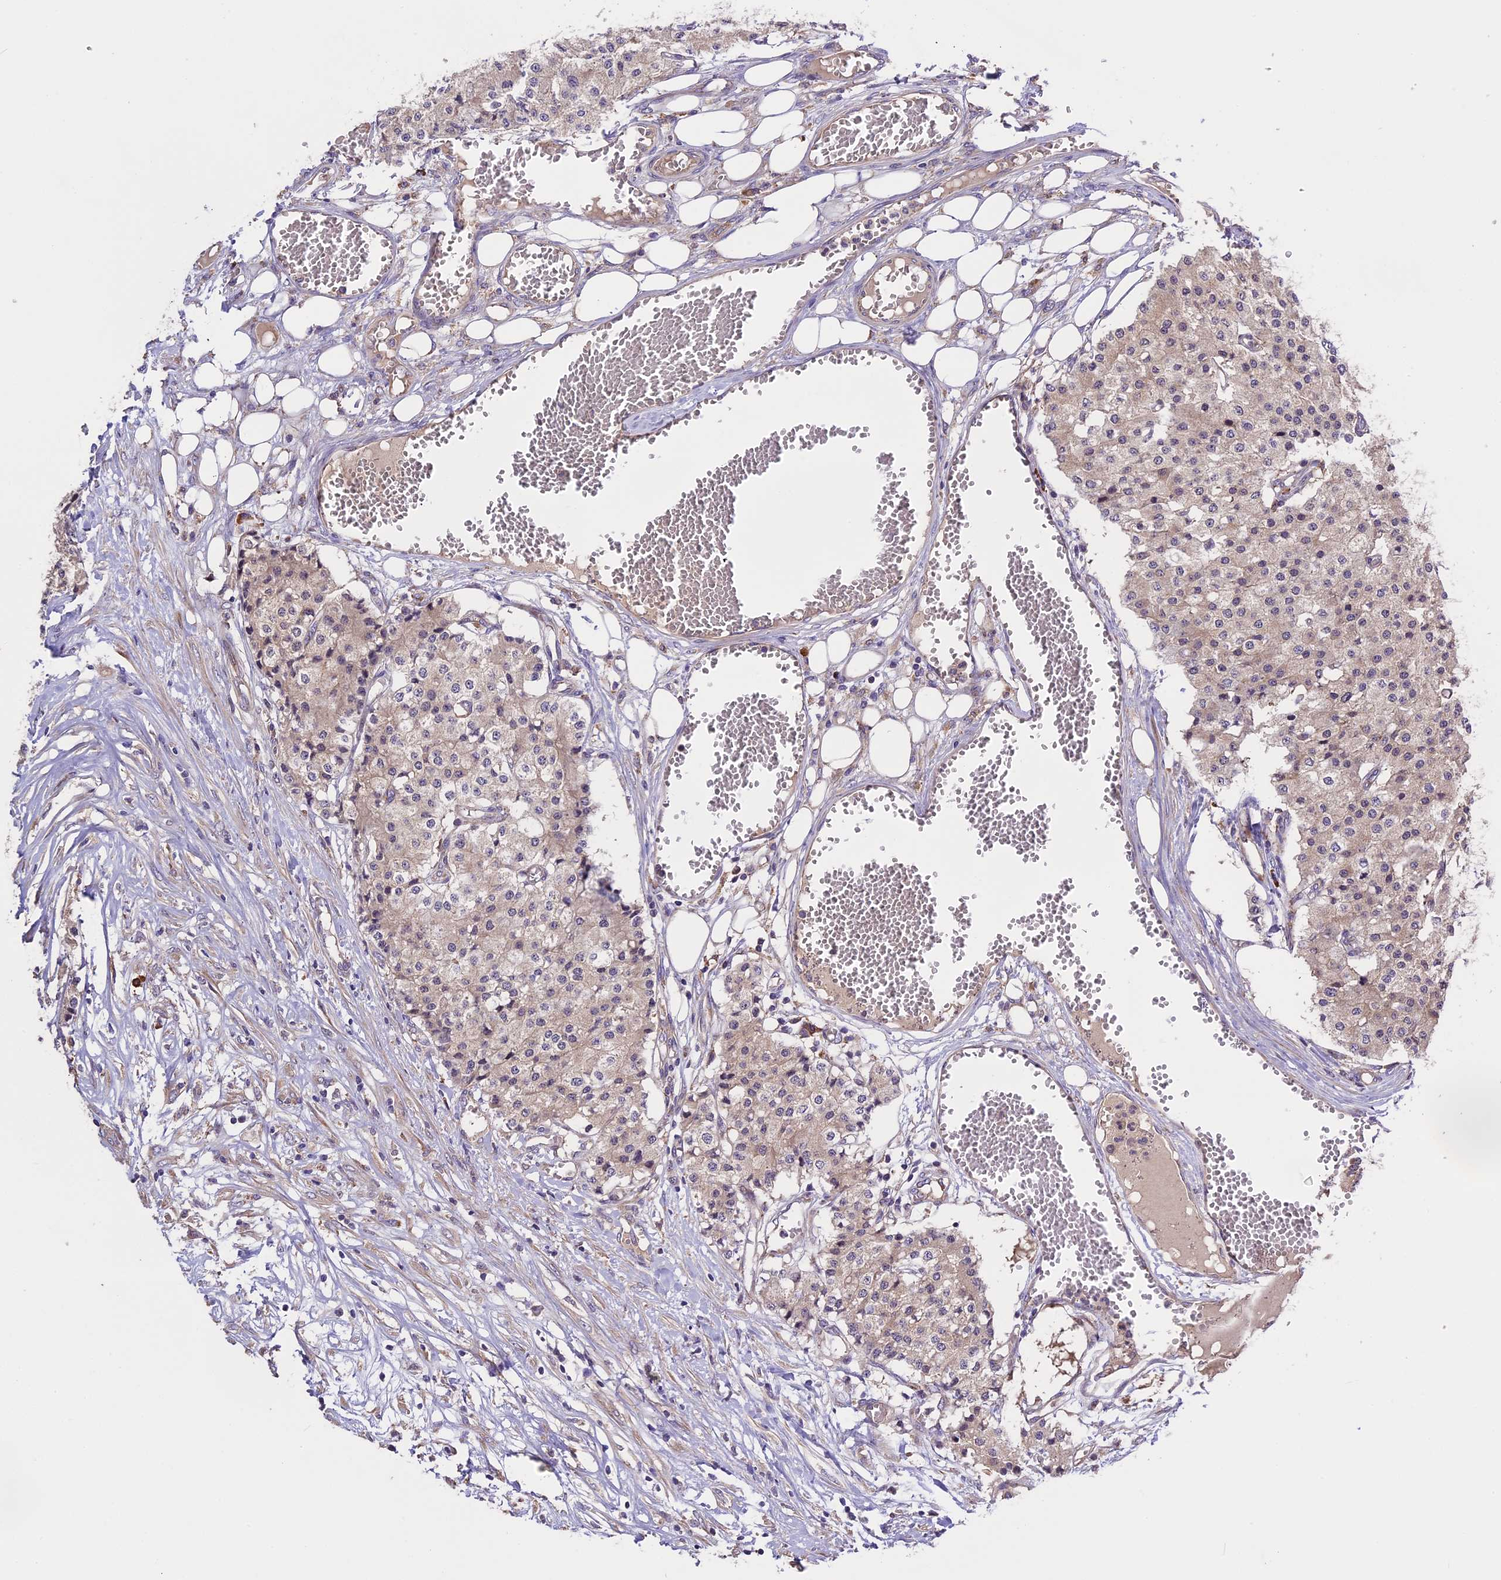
{"staining": {"intensity": "weak", "quantity": "25%-75%", "location": "cytoplasmic/membranous"}, "tissue": "carcinoid", "cell_type": "Tumor cells", "image_type": "cancer", "snomed": [{"axis": "morphology", "description": "Carcinoid, malignant, NOS"}, {"axis": "topography", "description": "Colon"}], "caption": "Carcinoid stained with a protein marker exhibits weak staining in tumor cells.", "gene": "ABCC10", "patient": {"sex": "female", "age": 52}}